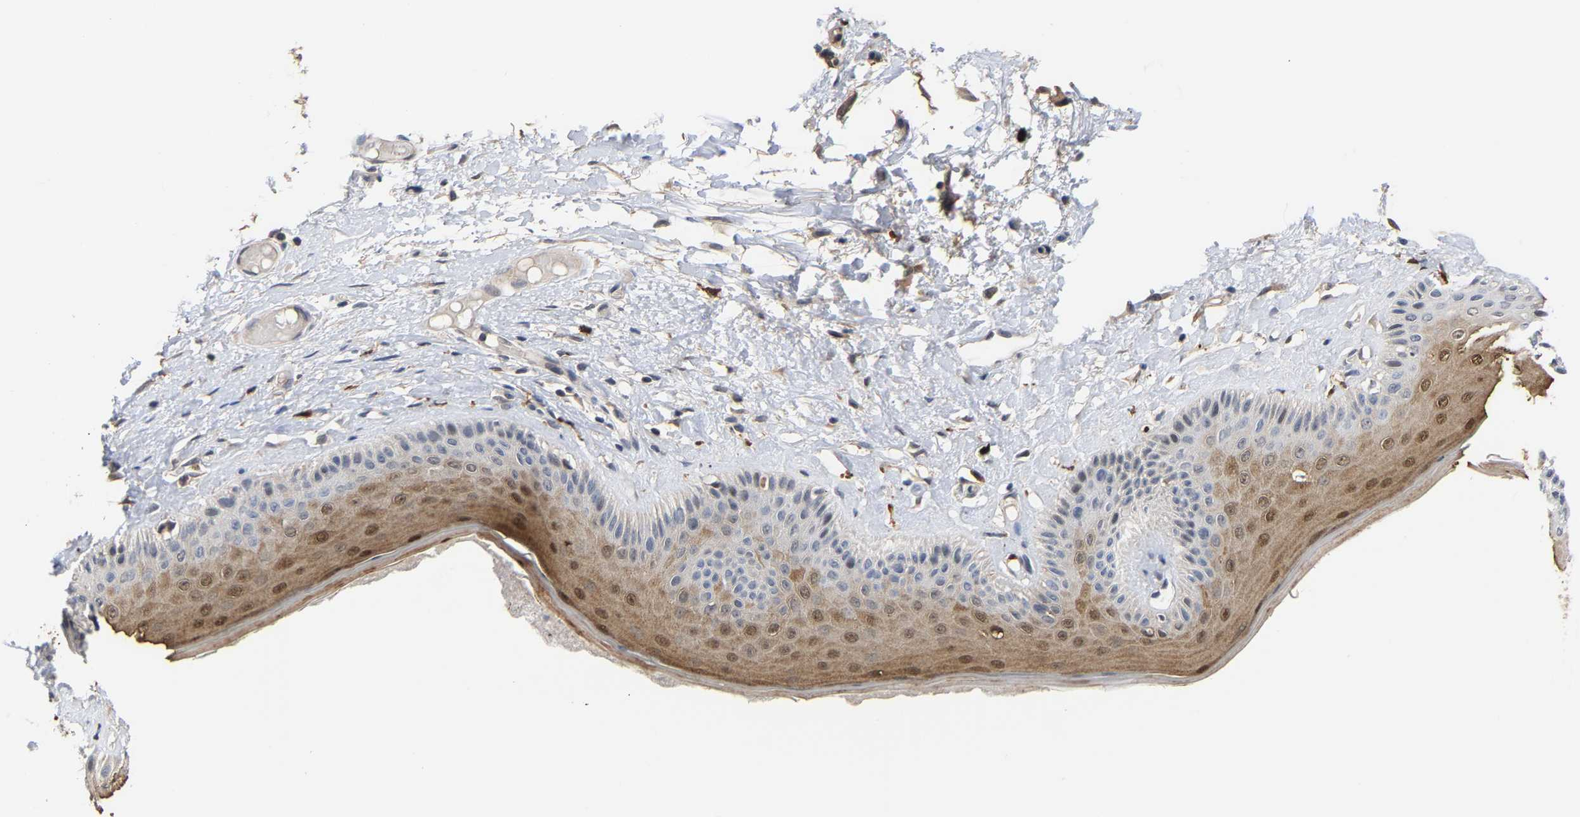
{"staining": {"intensity": "moderate", "quantity": ">75%", "location": "cytoplasmic/membranous,nuclear"}, "tissue": "skin", "cell_type": "Epidermal cells", "image_type": "normal", "snomed": [{"axis": "morphology", "description": "Normal tissue, NOS"}, {"axis": "topography", "description": "Vulva"}], "caption": "Immunohistochemical staining of normal skin shows moderate cytoplasmic/membranous,nuclear protein positivity in about >75% of epidermal cells.", "gene": "TDRD7", "patient": {"sex": "female", "age": 73}}